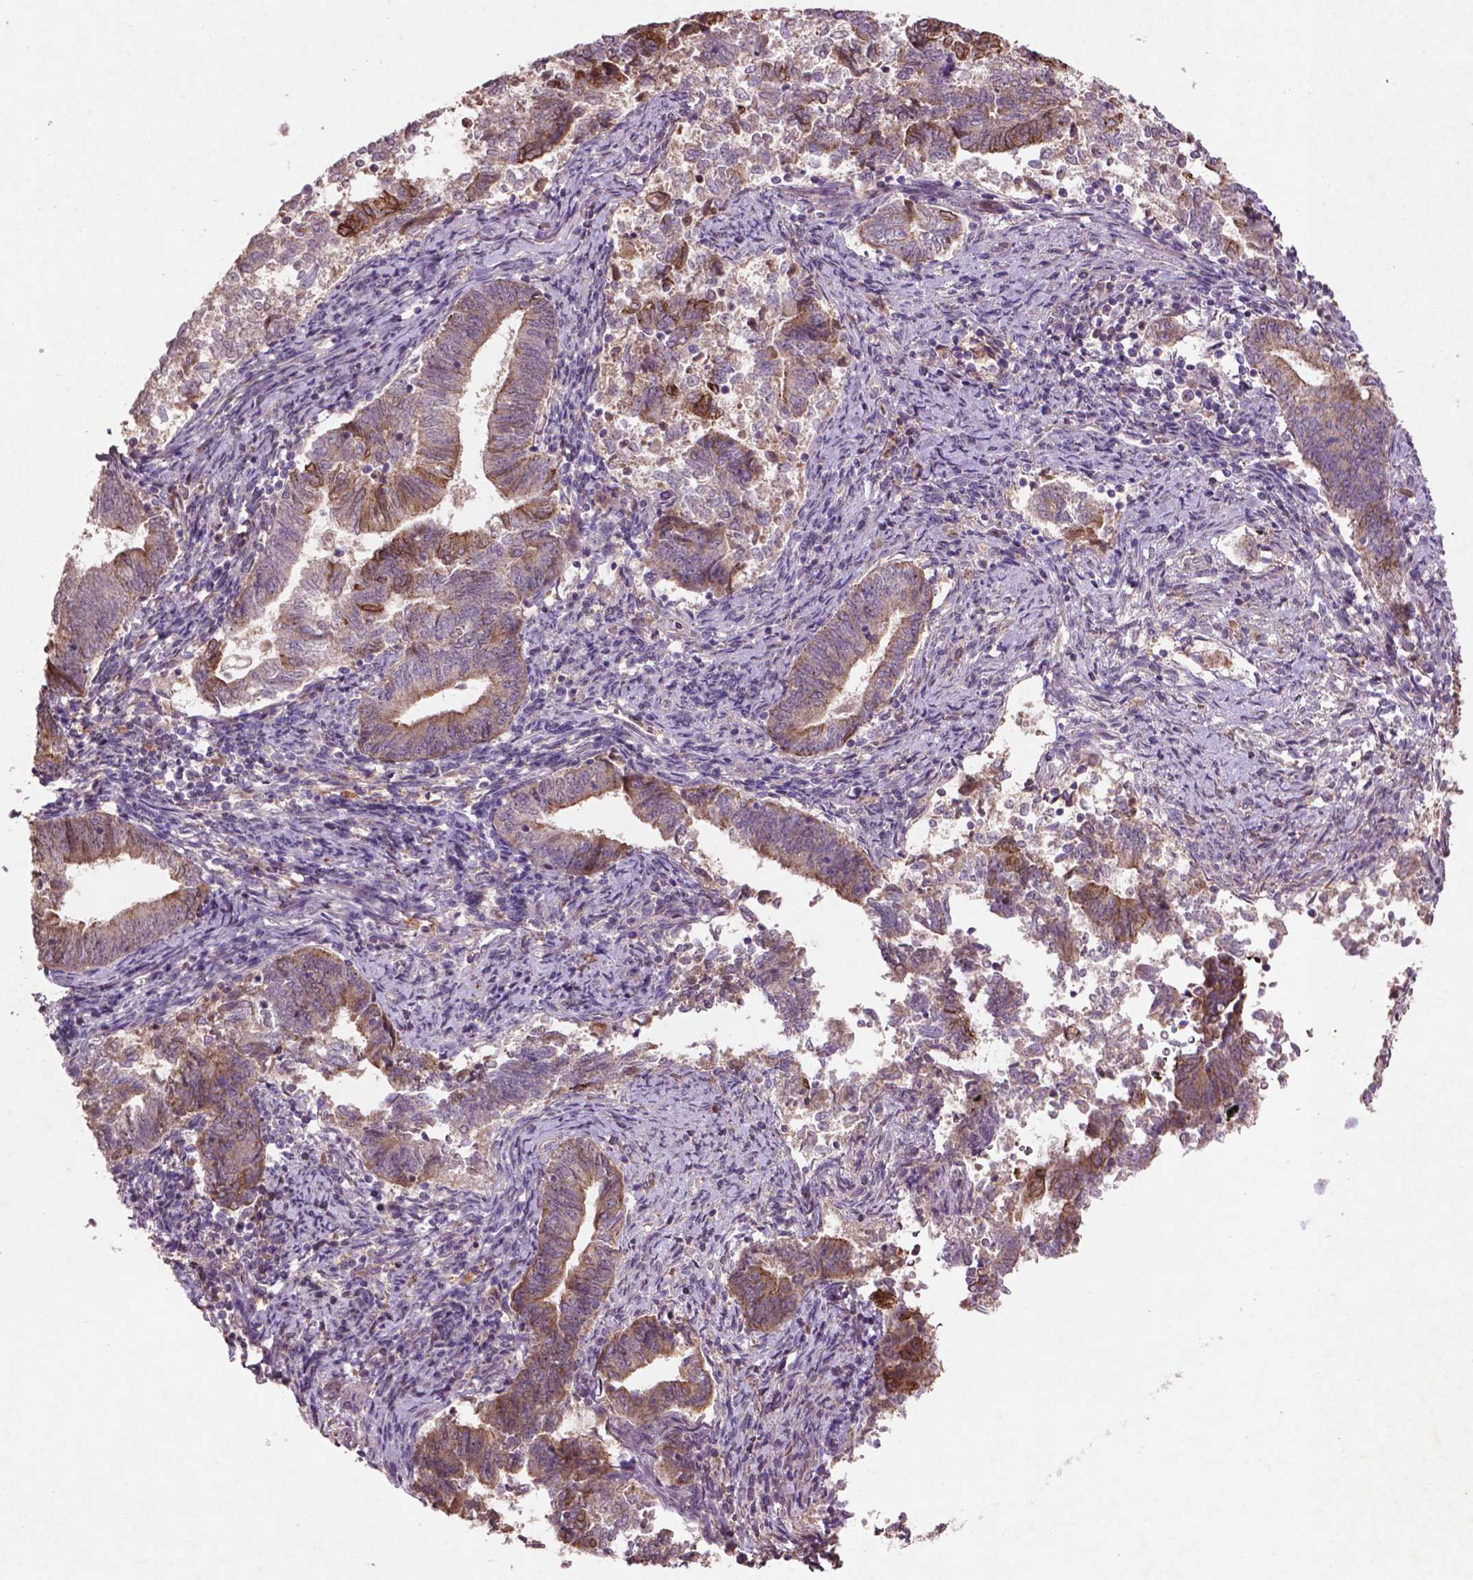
{"staining": {"intensity": "moderate", "quantity": ">75%", "location": "cytoplasmic/membranous"}, "tissue": "endometrial cancer", "cell_type": "Tumor cells", "image_type": "cancer", "snomed": [{"axis": "morphology", "description": "Adenocarcinoma, NOS"}, {"axis": "topography", "description": "Endometrium"}], "caption": "A medium amount of moderate cytoplasmic/membranous positivity is identified in about >75% of tumor cells in endometrial cancer (adenocarcinoma) tissue.", "gene": "COQ2", "patient": {"sex": "female", "age": 65}}